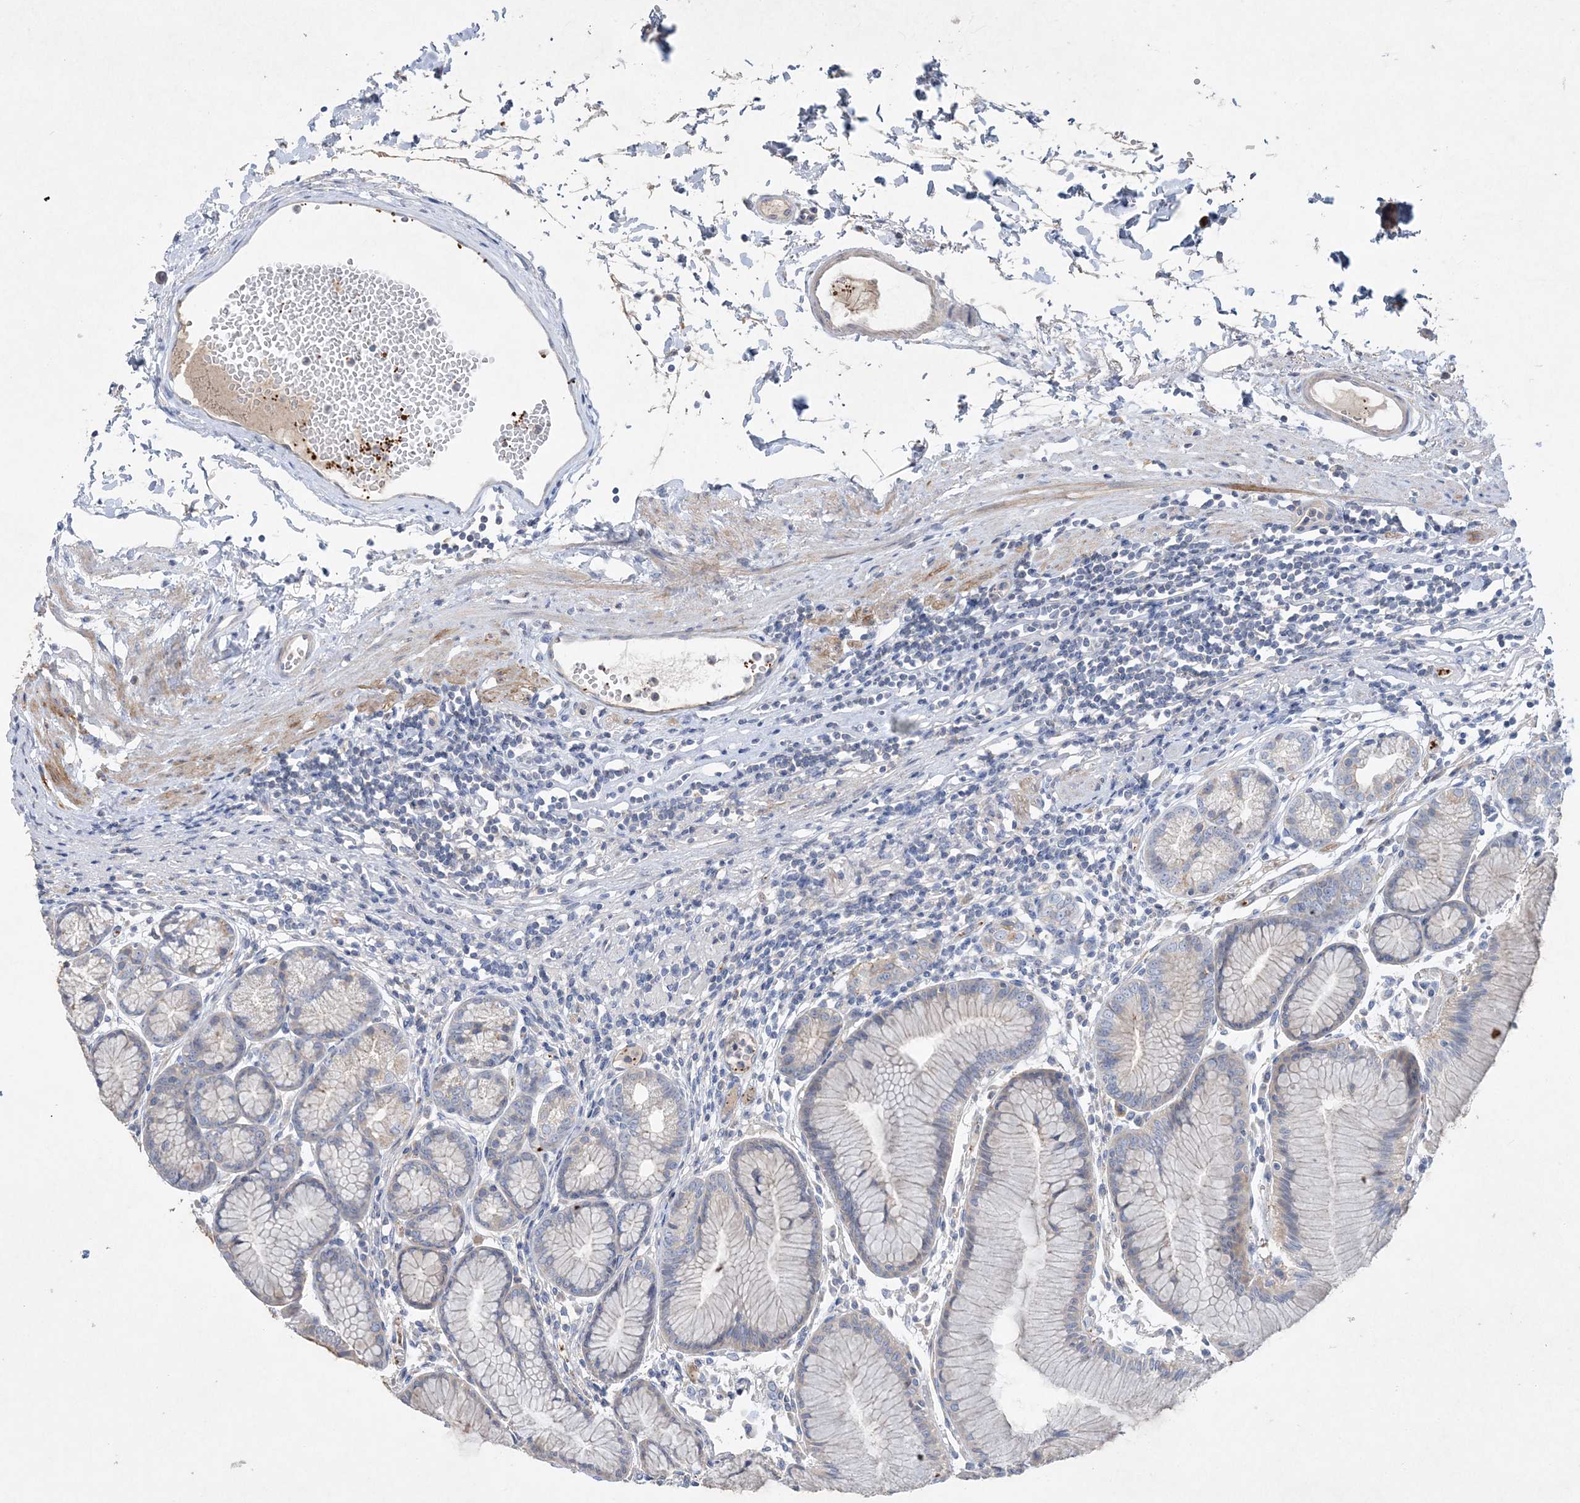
{"staining": {"intensity": "weak", "quantity": "<25%", "location": "cytoplasmic/membranous"}, "tissue": "stomach", "cell_type": "Glandular cells", "image_type": "normal", "snomed": [{"axis": "morphology", "description": "Normal tissue, NOS"}, {"axis": "topography", "description": "Stomach"}], "caption": "High magnification brightfield microscopy of unremarkable stomach stained with DAB (brown) and counterstained with hematoxylin (blue): glandular cells show no significant positivity. Brightfield microscopy of IHC stained with DAB (3,3'-diaminobenzidine) (brown) and hematoxylin (blue), captured at high magnification.", "gene": "ADCK2", "patient": {"sex": "female", "age": 57}}